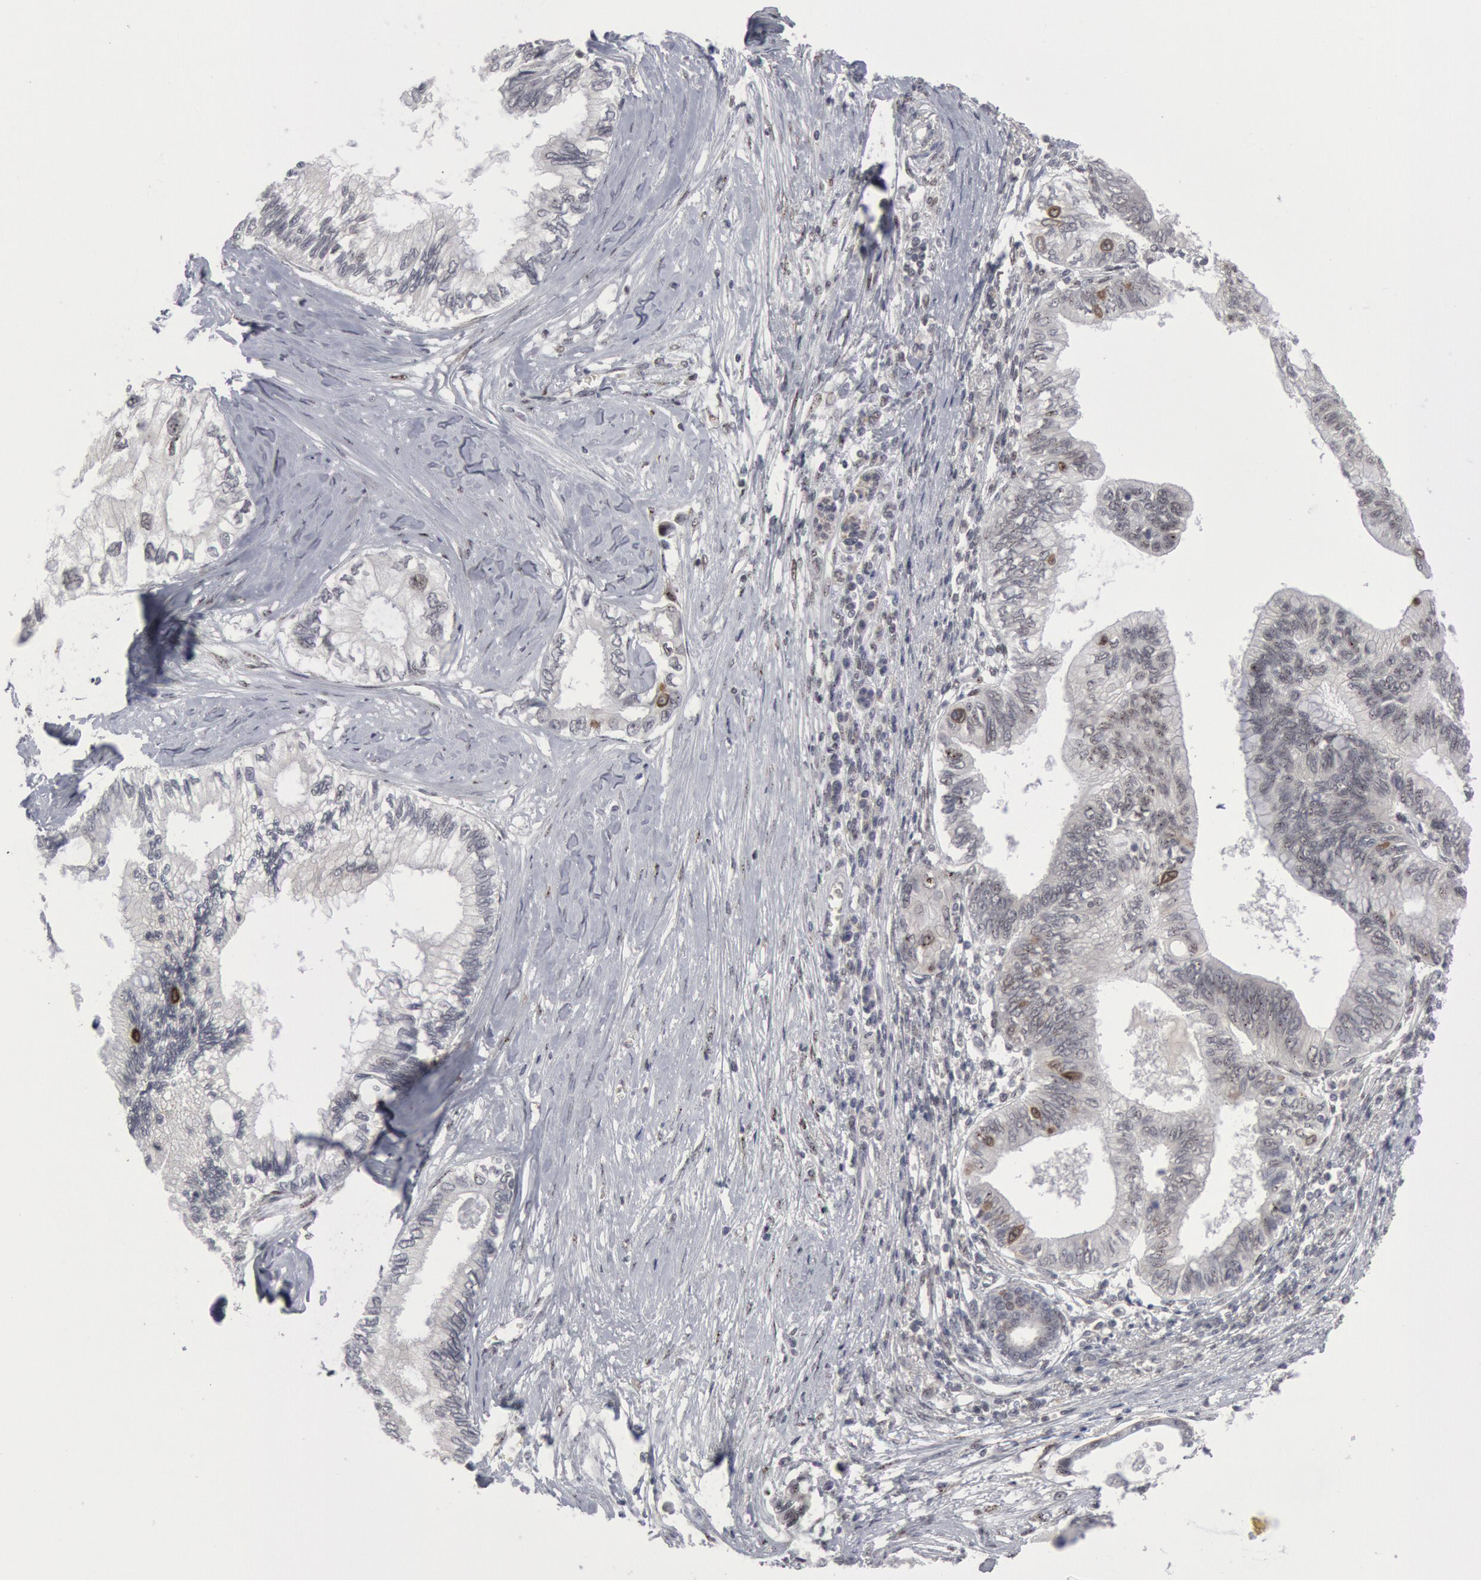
{"staining": {"intensity": "negative", "quantity": "none", "location": "none"}, "tissue": "pancreatic cancer", "cell_type": "Tumor cells", "image_type": "cancer", "snomed": [{"axis": "morphology", "description": "Adenocarcinoma, NOS"}, {"axis": "topography", "description": "Pancreas"}], "caption": "IHC histopathology image of neoplastic tissue: human pancreatic adenocarcinoma stained with DAB (3,3'-diaminobenzidine) shows no significant protein staining in tumor cells.", "gene": "FOXO1", "patient": {"sex": "female", "age": 66}}